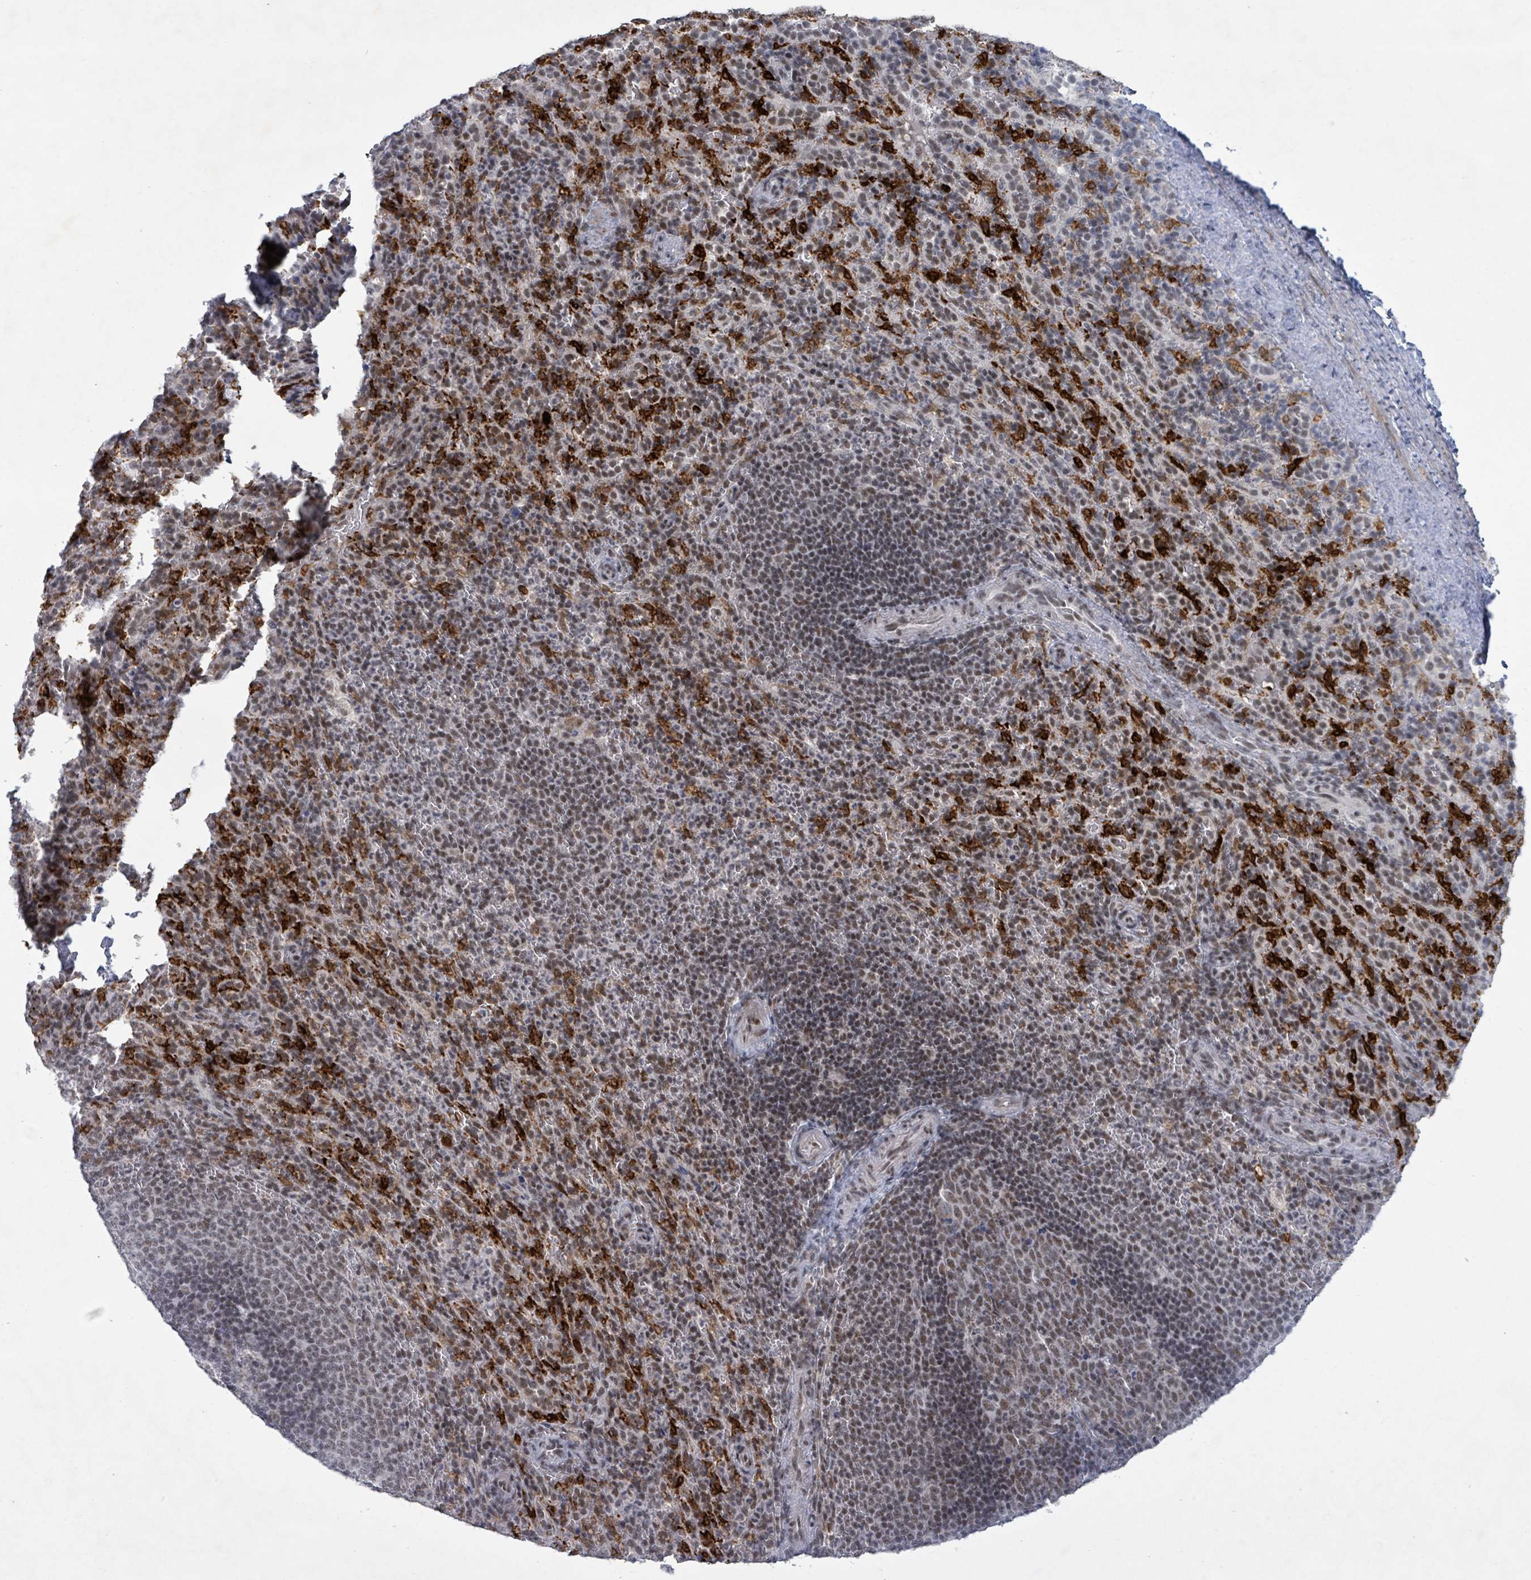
{"staining": {"intensity": "strong", "quantity": "<25%", "location": "cytoplasmic/membranous"}, "tissue": "spleen", "cell_type": "Cells in red pulp", "image_type": "normal", "snomed": [{"axis": "morphology", "description": "Normal tissue, NOS"}, {"axis": "topography", "description": "Spleen"}], "caption": "Immunohistochemistry micrograph of normal spleen: spleen stained using immunohistochemistry shows medium levels of strong protein expression localized specifically in the cytoplasmic/membranous of cells in red pulp, appearing as a cytoplasmic/membranous brown color.", "gene": "BANP", "patient": {"sex": "female", "age": 21}}